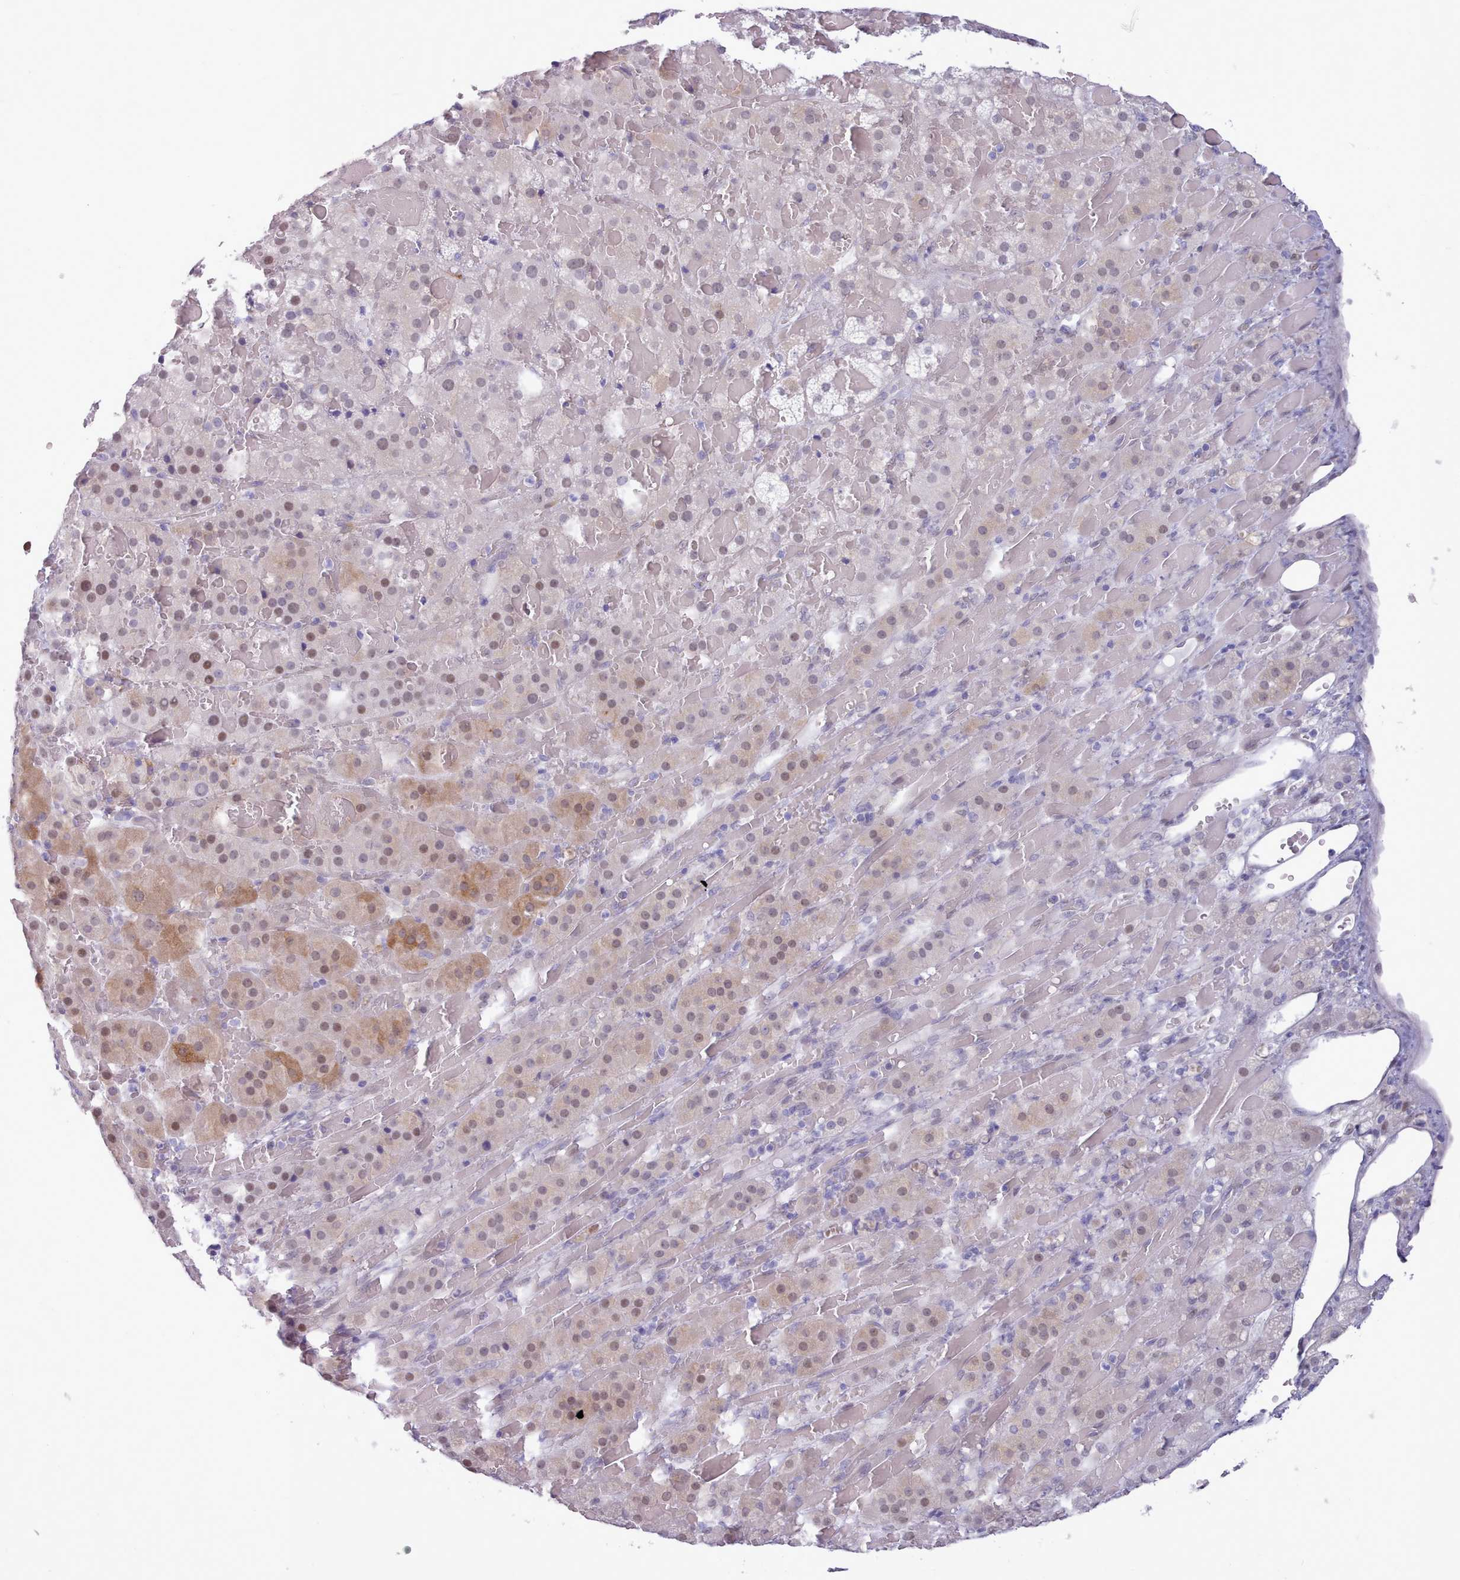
{"staining": {"intensity": "moderate", "quantity": "<25%", "location": "cytoplasmic/membranous,nuclear"}, "tissue": "adrenal gland", "cell_type": "Glandular cells", "image_type": "normal", "snomed": [{"axis": "morphology", "description": "Normal tissue, NOS"}, {"axis": "topography", "description": "Adrenal gland"}], "caption": "Immunohistochemistry histopathology image of benign human adrenal gland stained for a protein (brown), which displays low levels of moderate cytoplasmic/membranous,nuclear staining in about <25% of glandular cells.", "gene": "TMEM253", "patient": {"sex": "female", "age": 59}}